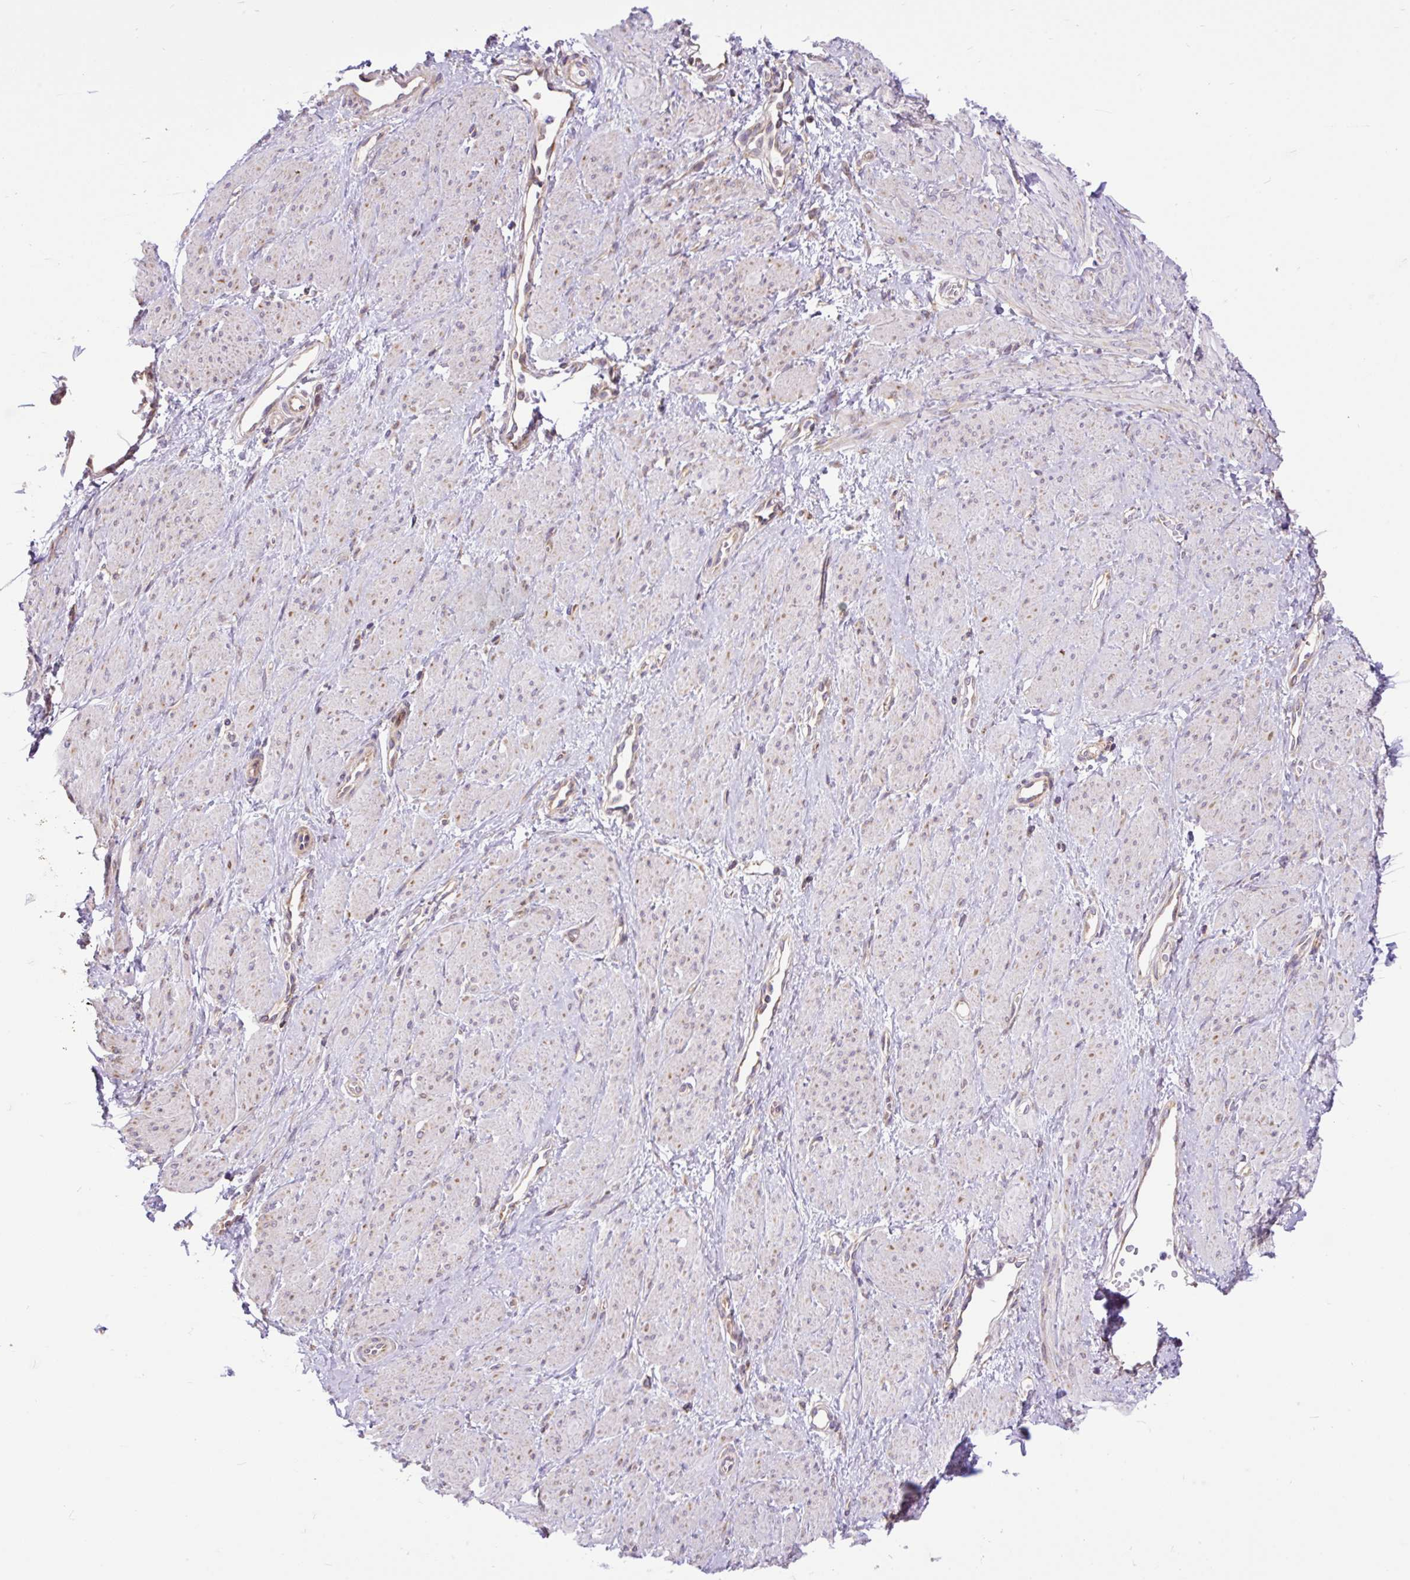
{"staining": {"intensity": "weak", "quantity": "<25%", "location": "cytoplasmic/membranous"}, "tissue": "smooth muscle", "cell_type": "Smooth muscle cells", "image_type": "normal", "snomed": [{"axis": "morphology", "description": "Normal tissue, NOS"}, {"axis": "topography", "description": "Smooth muscle"}, {"axis": "topography", "description": "Uterus"}], "caption": "Protein analysis of unremarkable smooth muscle exhibits no significant staining in smooth muscle cells. (Brightfield microscopy of DAB (3,3'-diaminobenzidine) IHC at high magnification).", "gene": "TRIM17", "patient": {"sex": "female", "age": 39}}